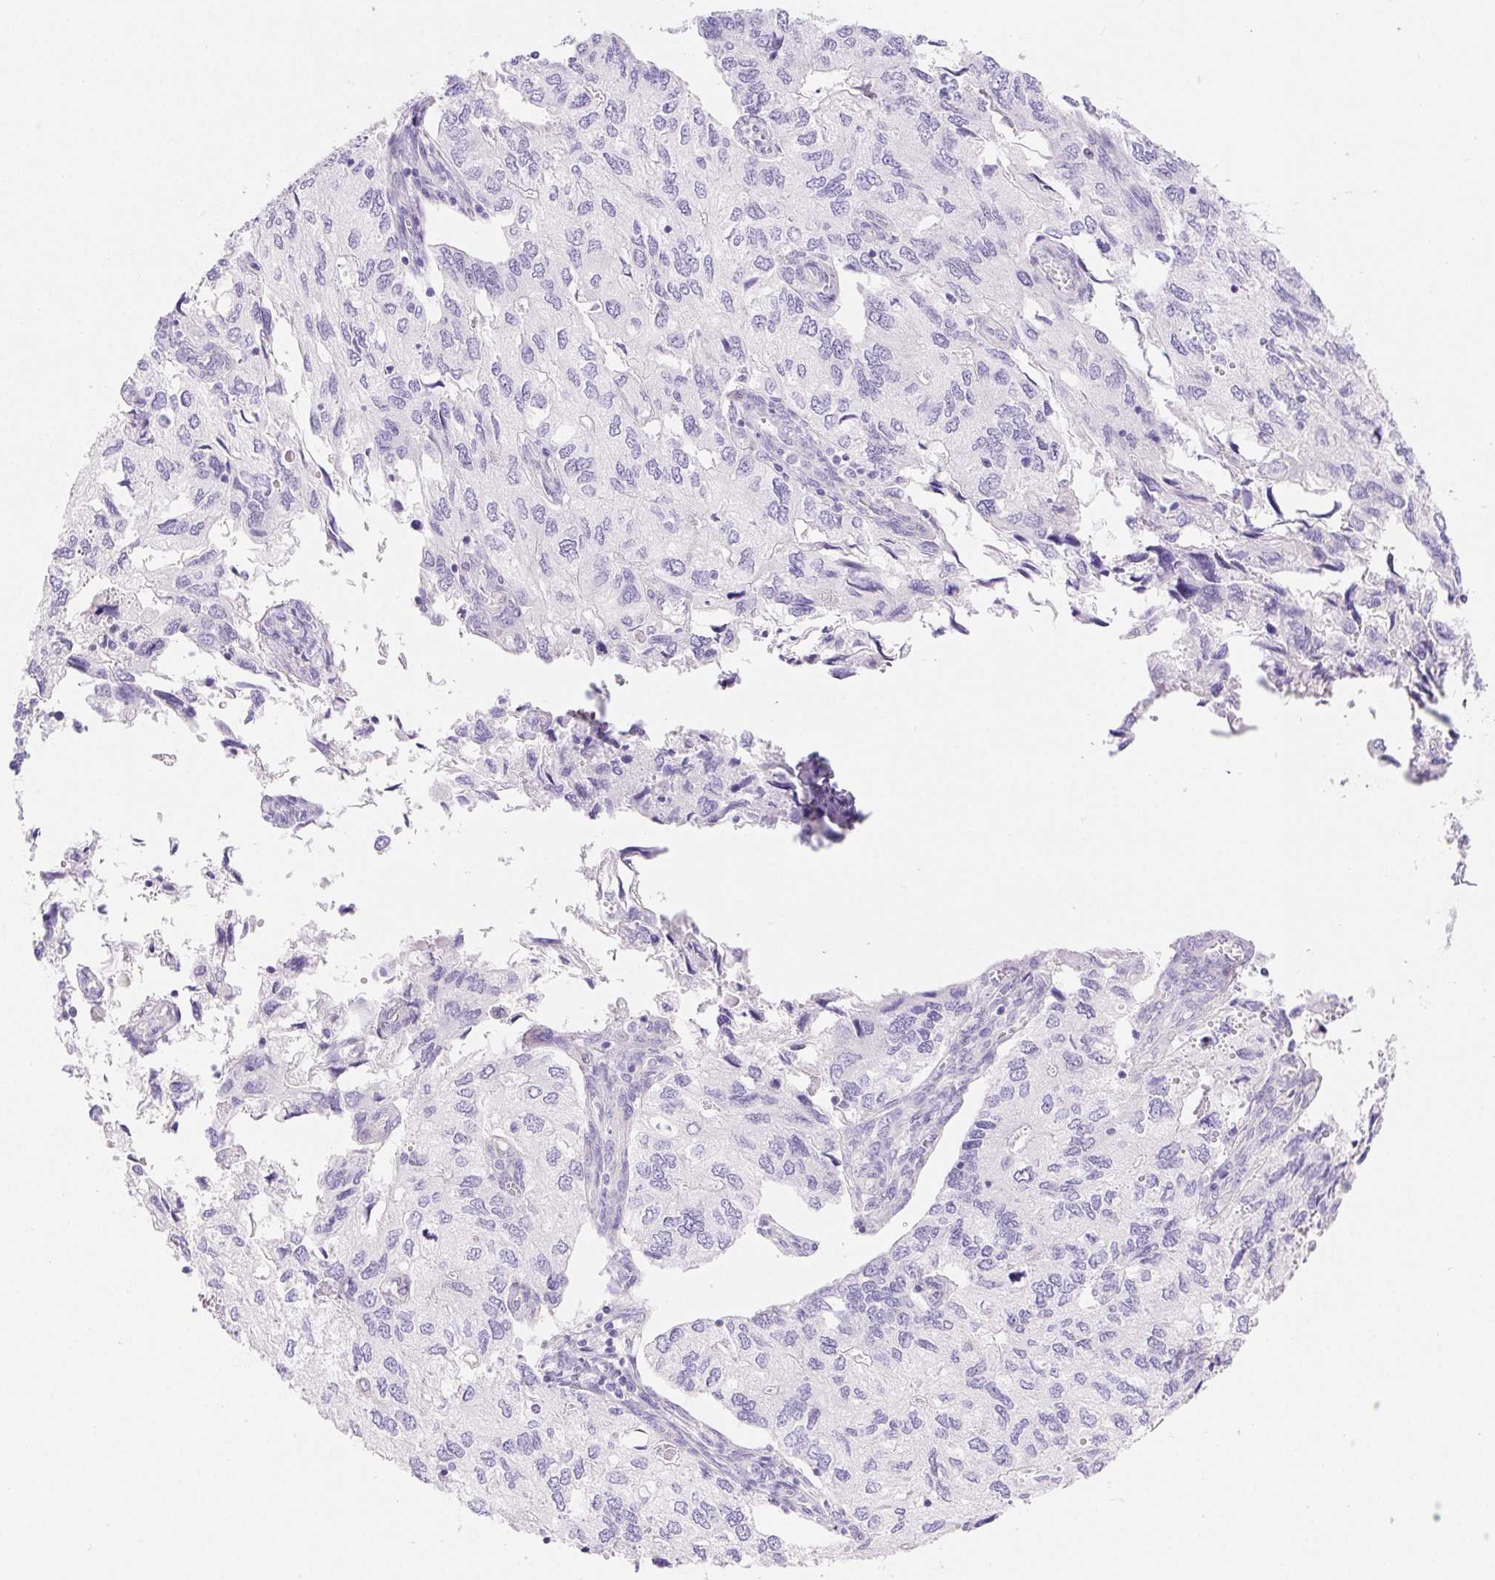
{"staining": {"intensity": "negative", "quantity": "none", "location": "none"}, "tissue": "endometrial cancer", "cell_type": "Tumor cells", "image_type": "cancer", "snomed": [{"axis": "morphology", "description": "Carcinoma, NOS"}, {"axis": "topography", "description": "Uterus"}], "caption": "IHC of endometrial cancer (carcinoma) demonstrates no staining in tumor cells.", "gene": "PNLIP", "patient": {"sex": "female", "age": 76}}